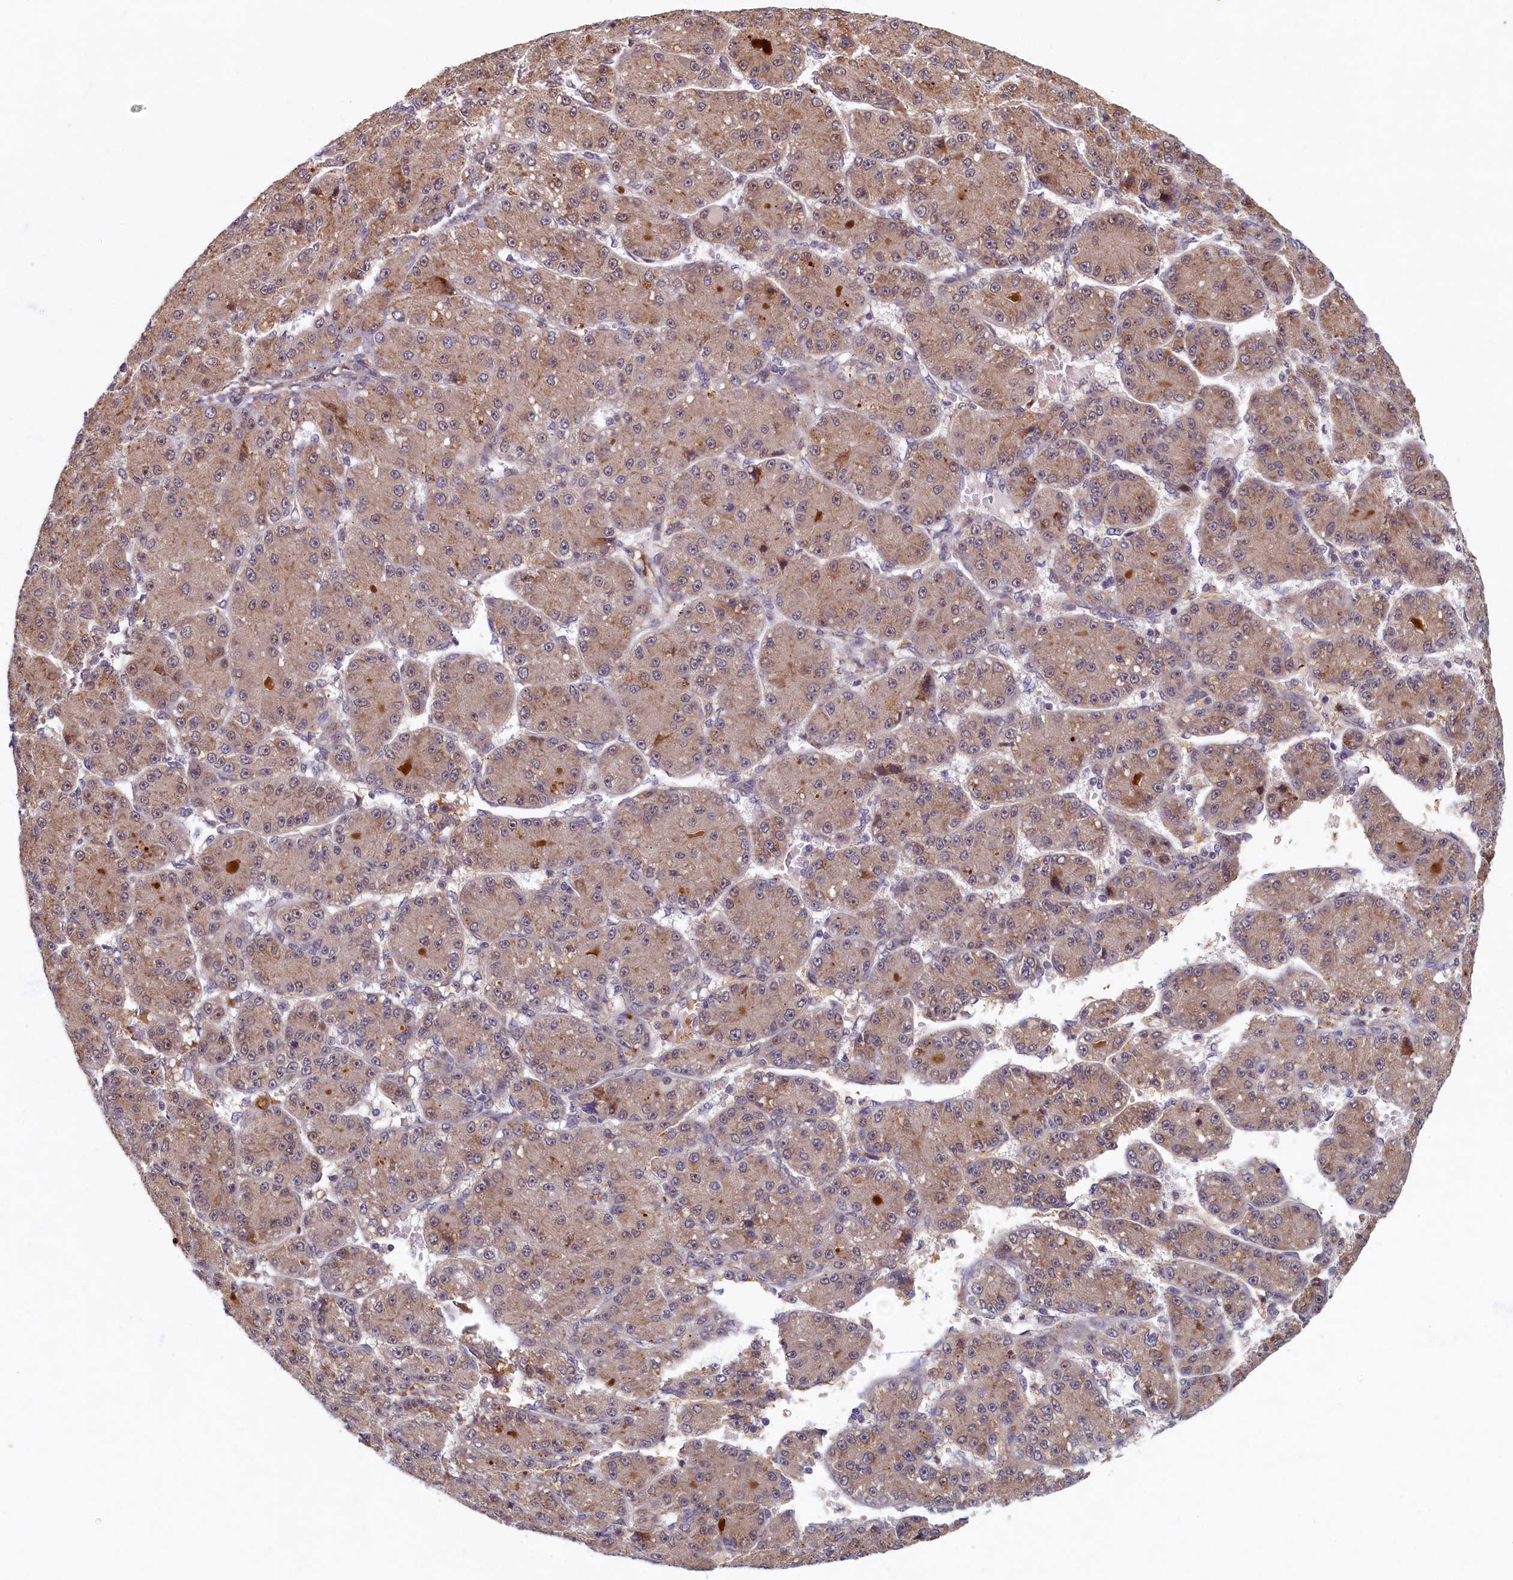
{"staining": {"intensity": "weak", "quantity": ">75%", "location": "cytoplasmic/membranous"}, "tissue": "liver cancer", "cell_type": "Tumor cells", "image_type": "cancer", "snomed": [{"axis": "morphology", "description": "Carcinoma, Hepatocellular, NOS"}, {"axis": "topography", "description": "Liver"}], "caption": "Approximately >75% of tumor cells in liver cancer (hepatocellular carcinoma) show weak cytoplasmic/membranous protein staining as visualized by brown immunohistochemical staining.", "gene": "LCMT2", "patient": {"sex": "male", "age": 67}}